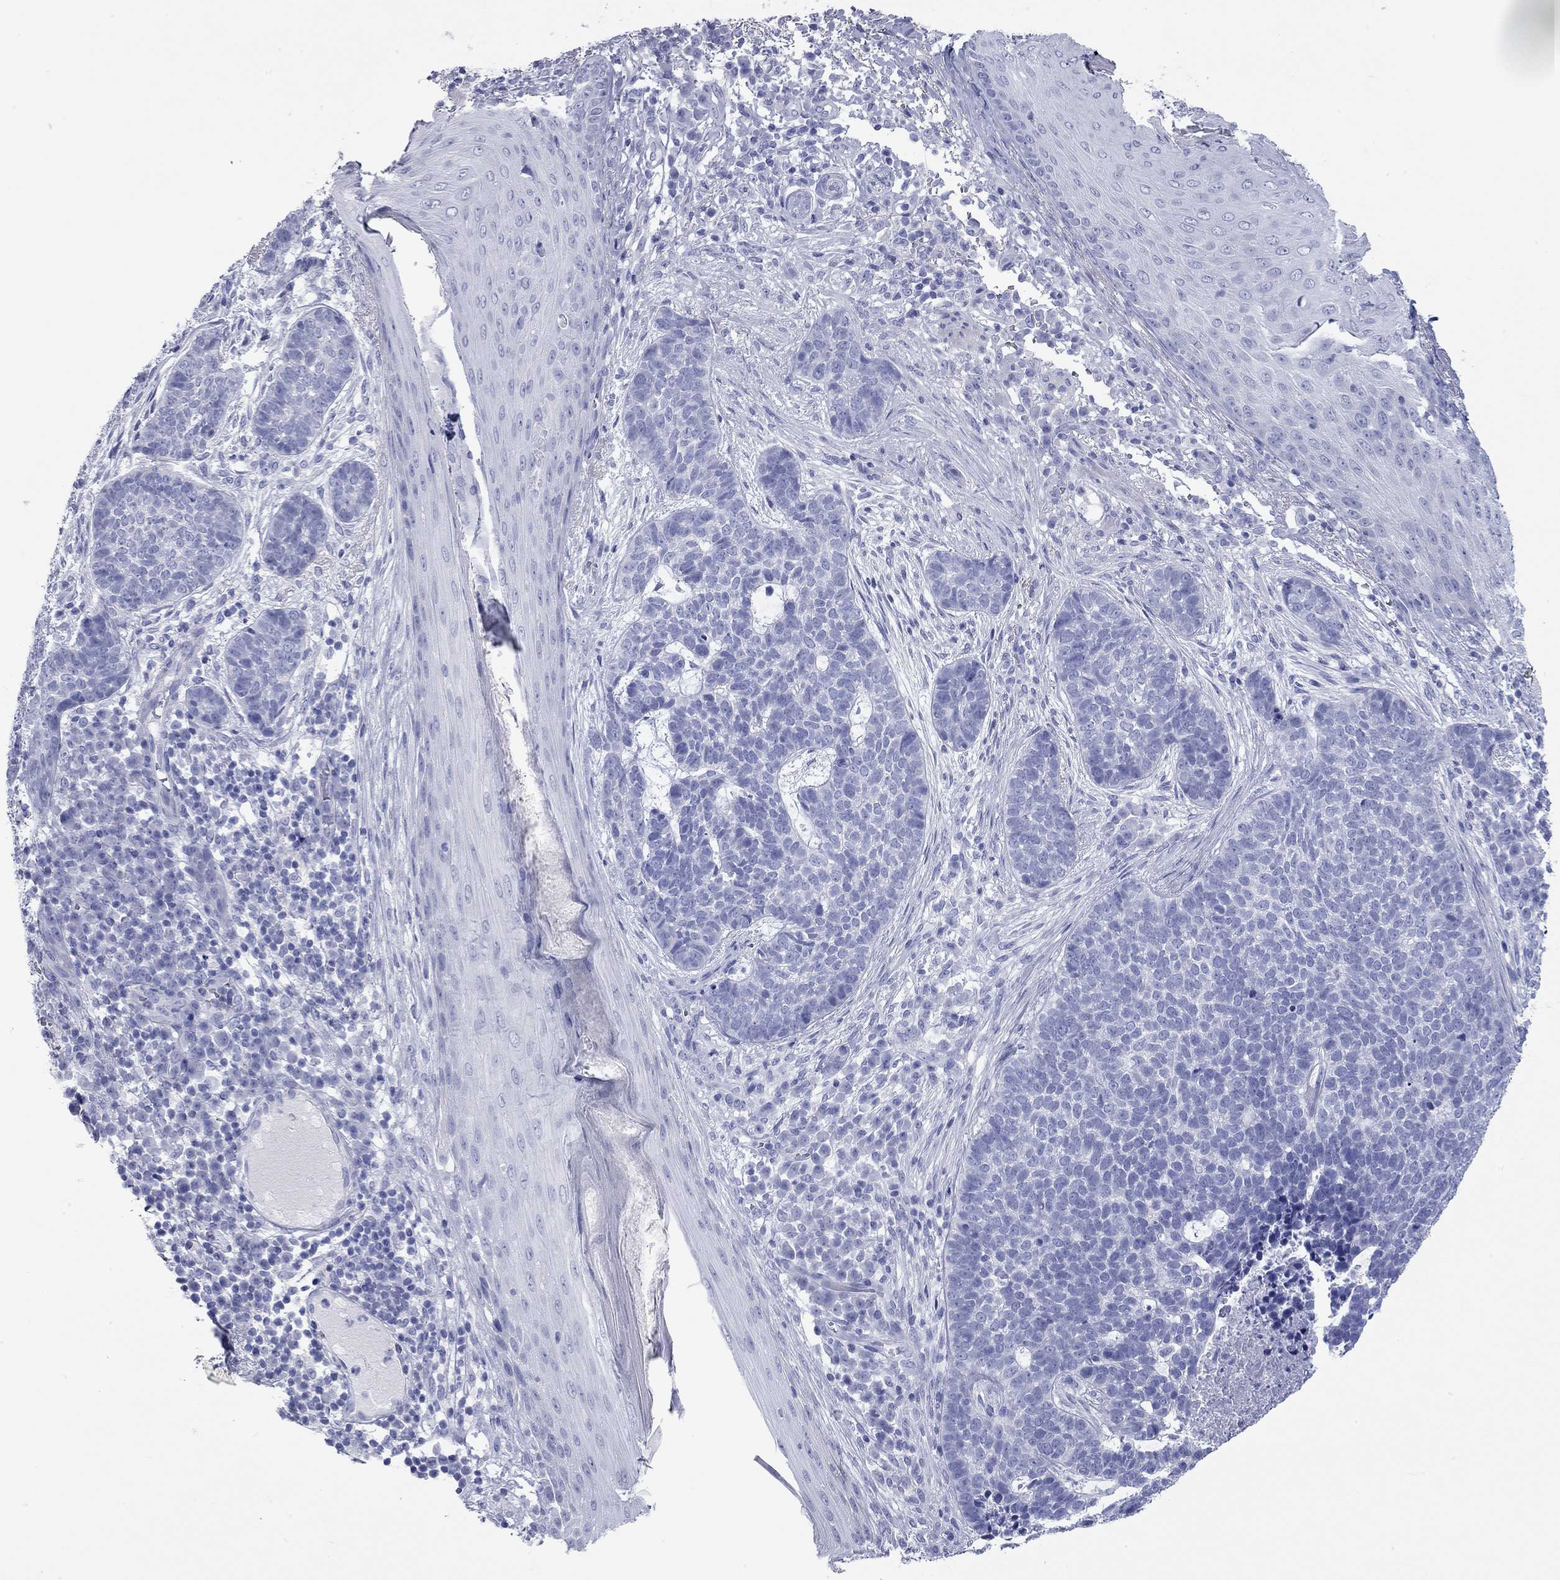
{"staining": {"intensity": "negative", "quantity": "none", "location": "none"}, "tissue": "skin cancer", "cell_type": "Tumor cells", "image_type": "cancer", "snomed": [{"axis": "morphology", "description": "Basal cell carcinoma"}, {"axis": "topography", "description": "Skin"}], "caption": "Immunohistochemical staining of skin basal cell carcinoma displays no significant staining in tumor cells.", "gene": "ACTL7B", "patient": {"sex": "female", "age": 69}}